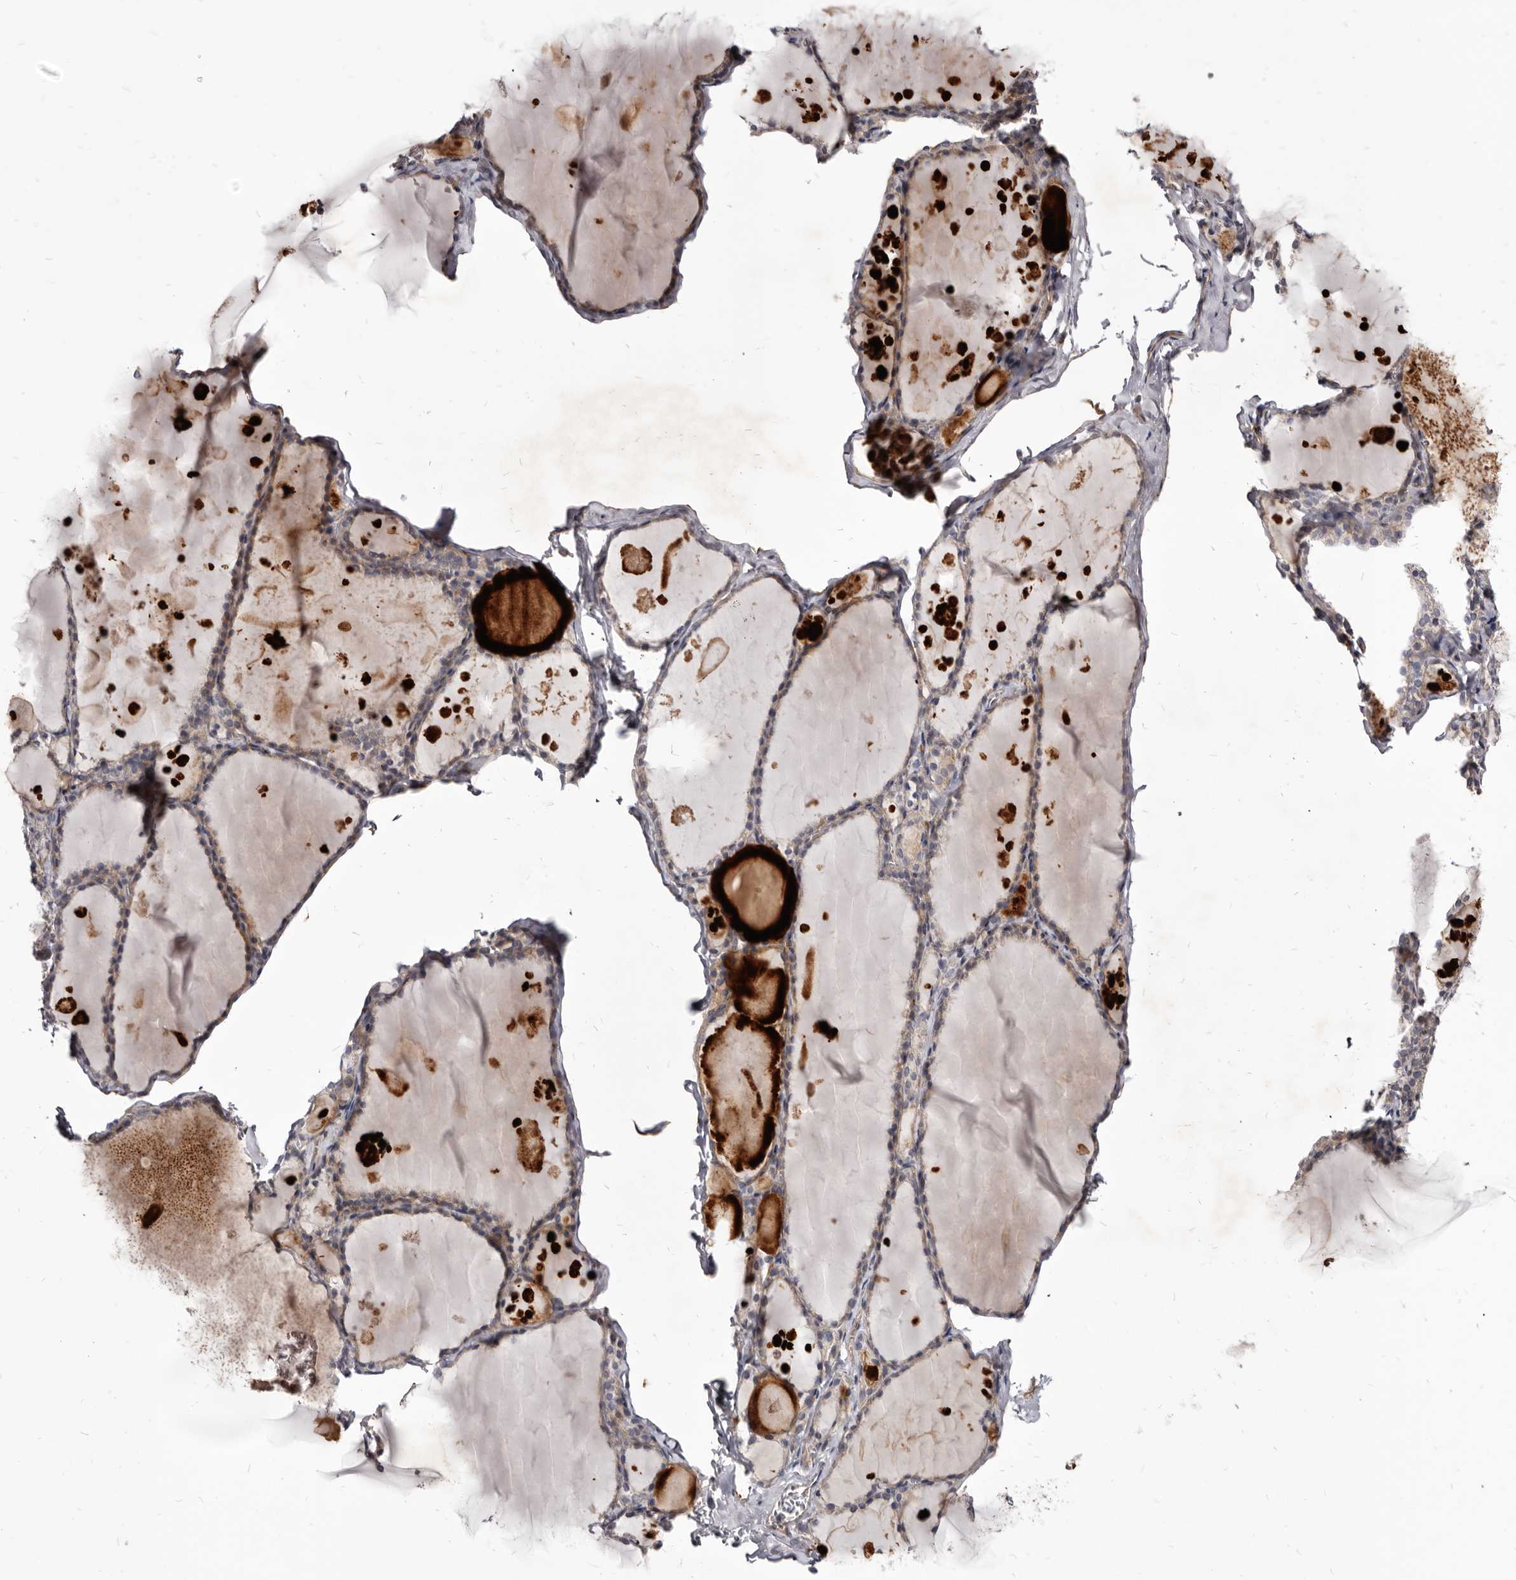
{"staining": {"intensity": "weak", "quantity": ">75%", "location": "cytoplasmic/membranous"}, "tissue": "thyroid gland", "cell_type": "Glandular cells", "image_type": "normal", "snomed": [{"axis": "morphology", "description": "Normal tissue, NOS"}, {"axis": "topography", "description": "Thyroid gland"}], "caption": "Immunohistochemistry of normal thyroid gland shows low levels of weak cytoplasmic/membranous staining in about >75% of glandular cells.", "gene": "FAS", "patient": {"sex": "male", "age": 56}}